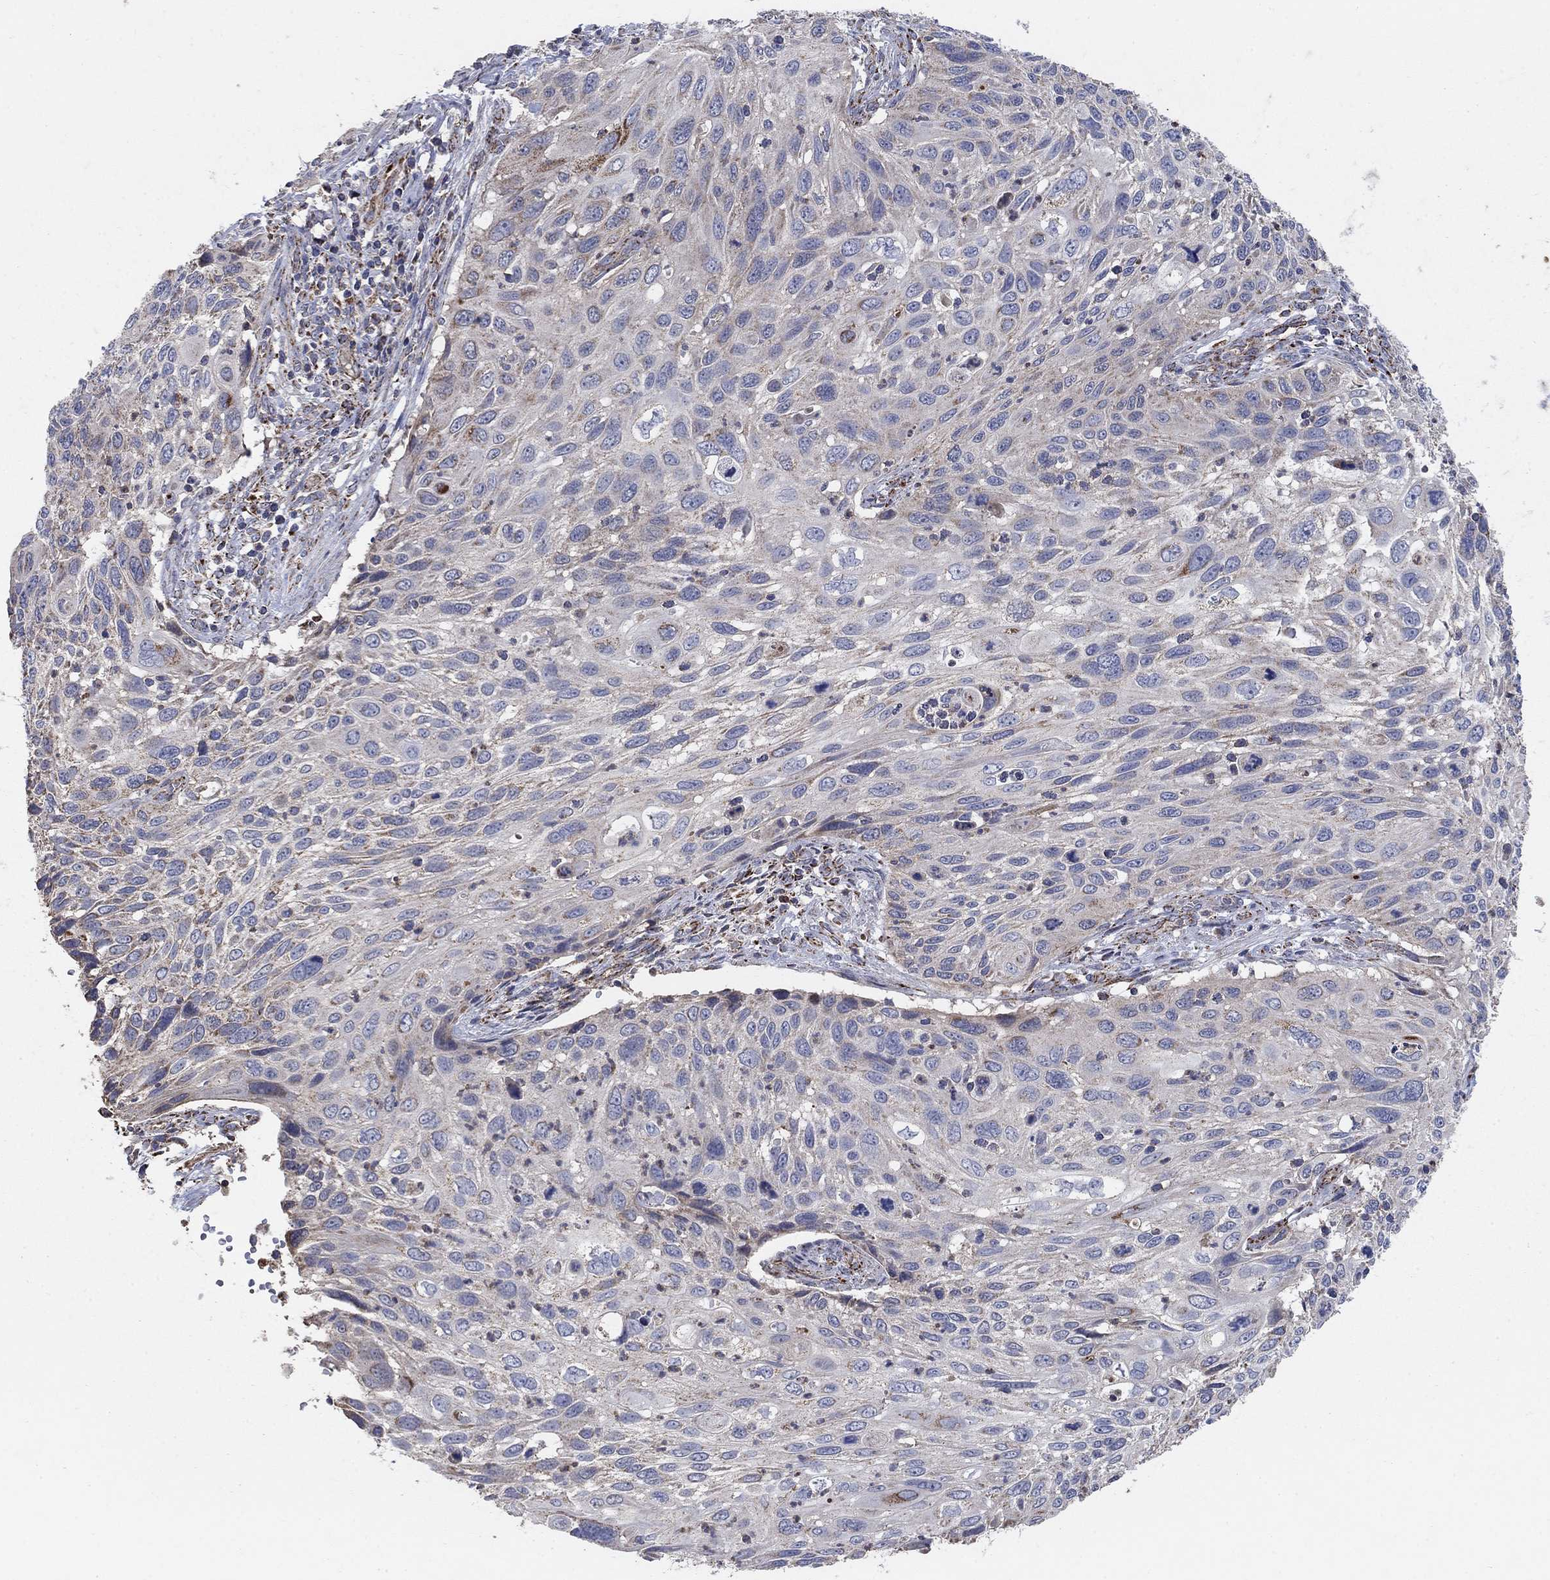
{"staining": {"intensity": "moderate", "quantity": "<25%", "location": "cytoplasmic/membranous"}, "tissue": "cervical cancer", "cell_type": "Tumor cells", "image_type": "cancer", "snomed": [{"axis": "morphology", "description": "Squamous cell carcinoma, NOS"}, {"axis": "topography", "description": "Cervix"}], "caption": "This is an image of immunohistochemistry (IHC) staining of squamous cell carcinoma (cervical), which shows moderate staining in the cytoplasmic/membranous of tumor cells.", "gene": "PNPLA2", "patient": {"sex": "female", "age": 70}}